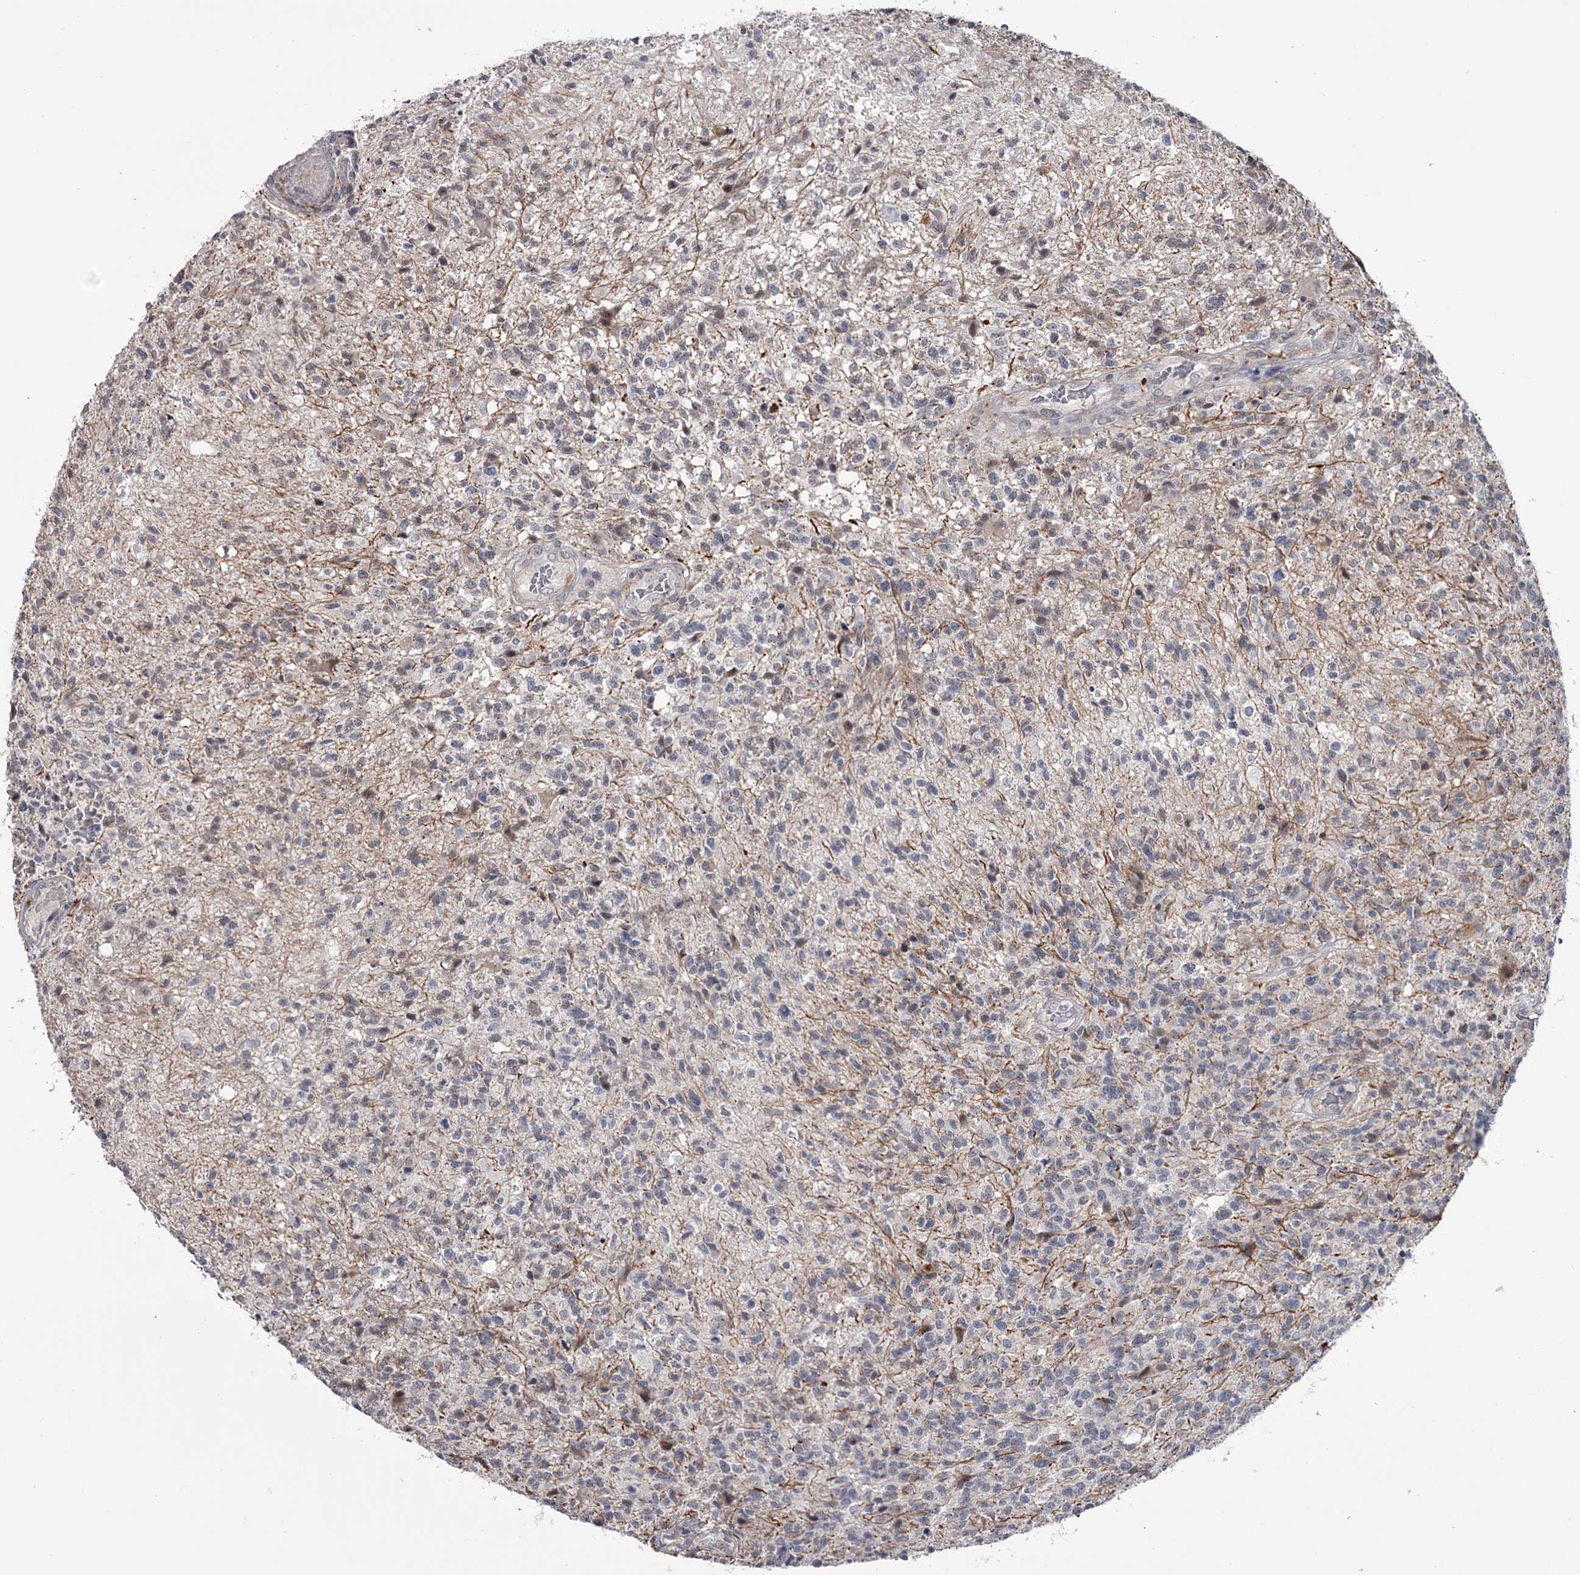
{"staining": {"intensity": "negative", "quantity": "none", "location": "none"}, "tissue": "glioma", "cell_type": "Tumor cells", "image_type": "cancer", "snomed": [{"axis": "morphology", "description": "Glioma, malignant, High grade"}, {"axis": "topography", "description": "Brain"}], "caption": "Immunohistochemistry image of glioma stained for a protein (brown), which demonstrates no expression in tumor cells. The staining is performed using DAB (3,3'-diaminobenzidine) brown chromogen with nuclei counter-stained in using hematoxylin.", "gene": "PRPF40B", "patient": {"sex": "male", "age": 56}}